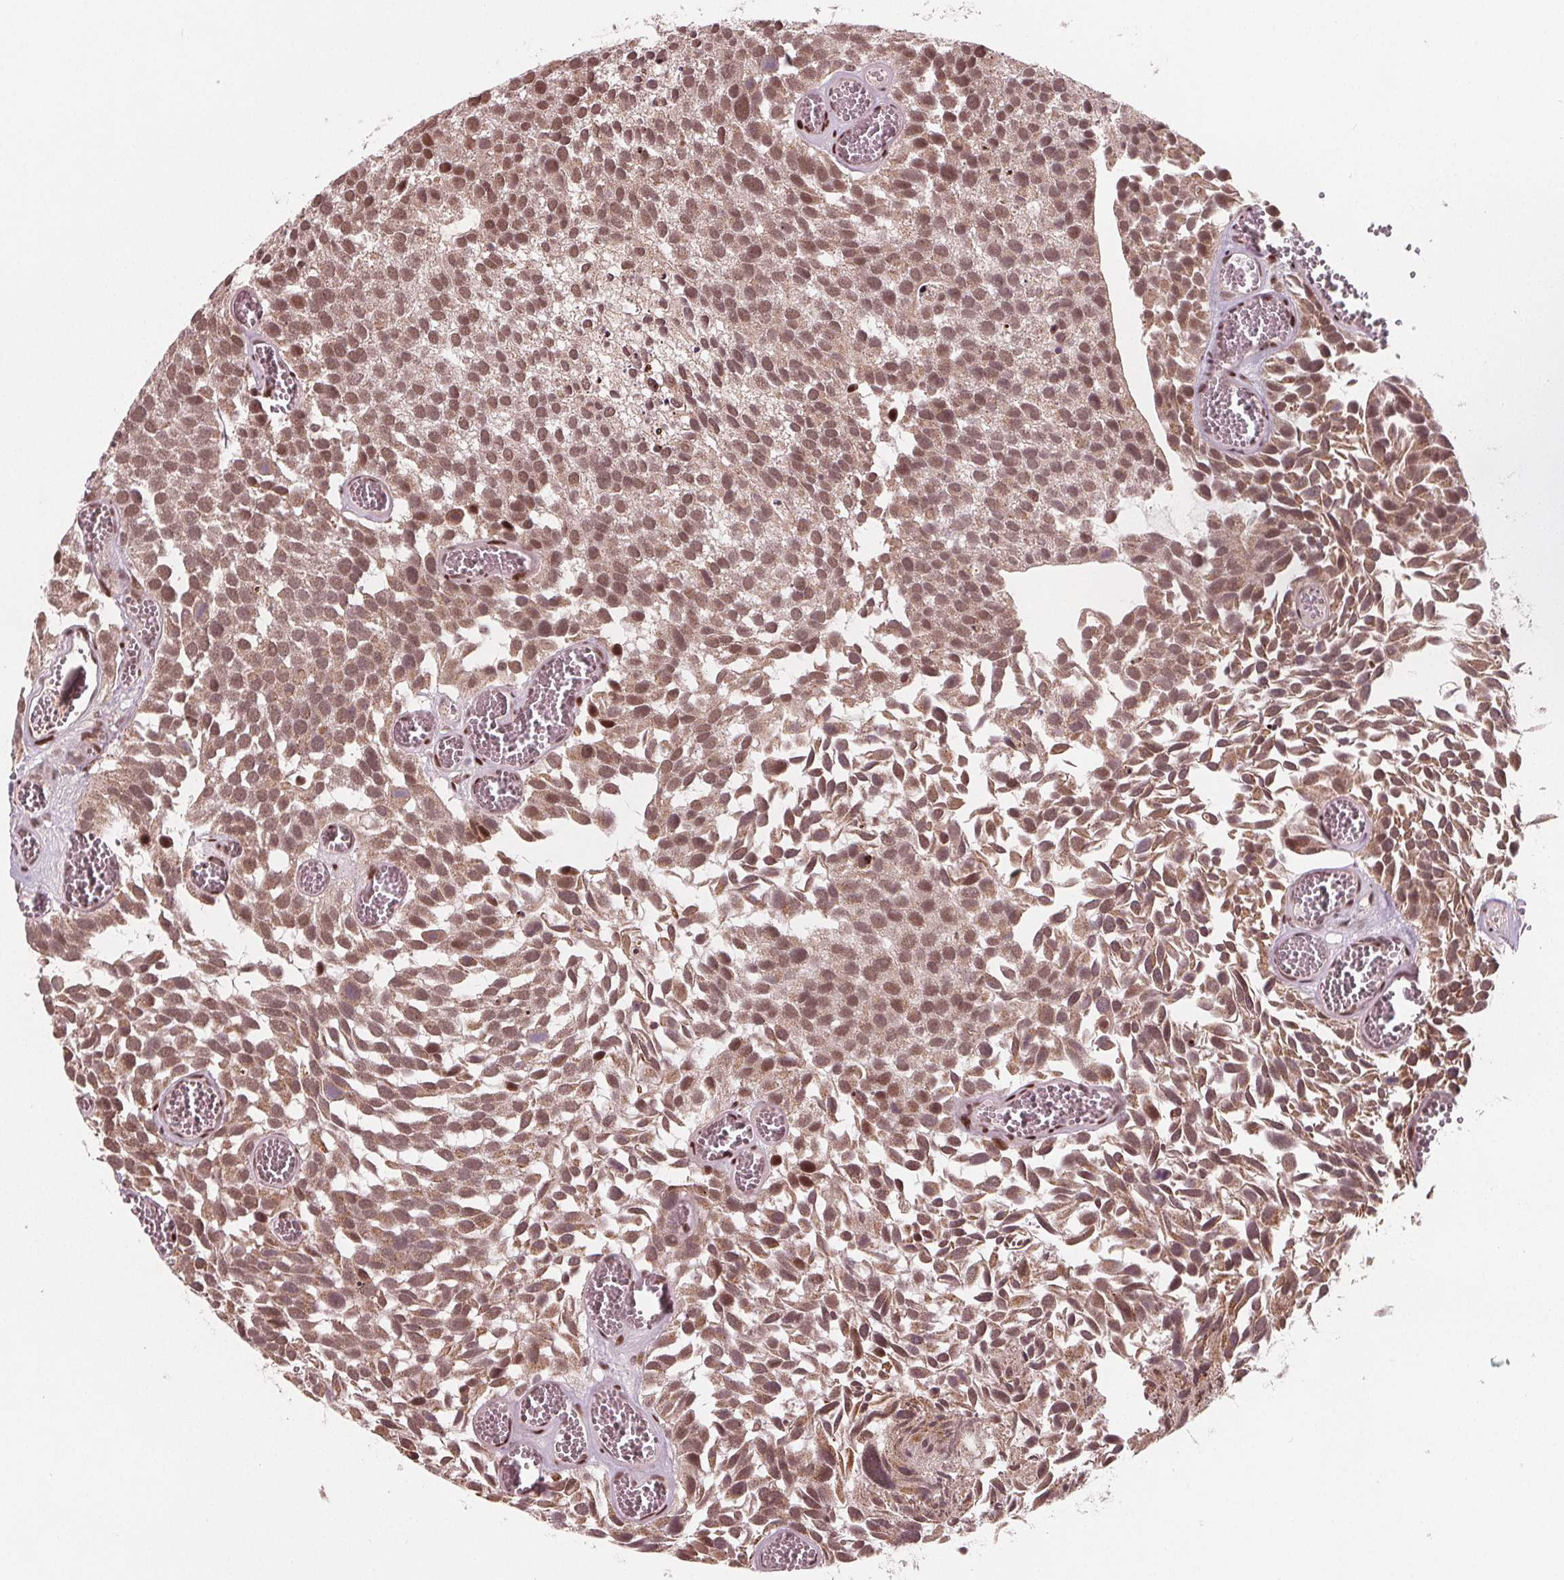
{"staining": {"intensity": "moderate", "quantity": ">75%", "location": "cytoplasmic/membranous,nuclear"}, "tissue": "urothelial cancer", "cell_type": "Tumor cells", "image_type": "cancer", "snomed": [{"axis": "morphology", "description": "Urothelial carcinoma, Low grade"}, {"axis": "topography", "description": "Urinary bladder"}], "caption": "The micrograph exhibits a brown stain indicating the presence of a protein in the cytoplasmic/membranous and nuclear of tumor cells in urothelial carcinoma (low-grade). The staining is performed using DAB (3,3'-diaminobenzidine) brown chromogen to label protein expression. The nuclei are counter-stained blue using hematoxylin.", "gene": "SNRNP35", "patient": {"sex": "female", "age": 69}}